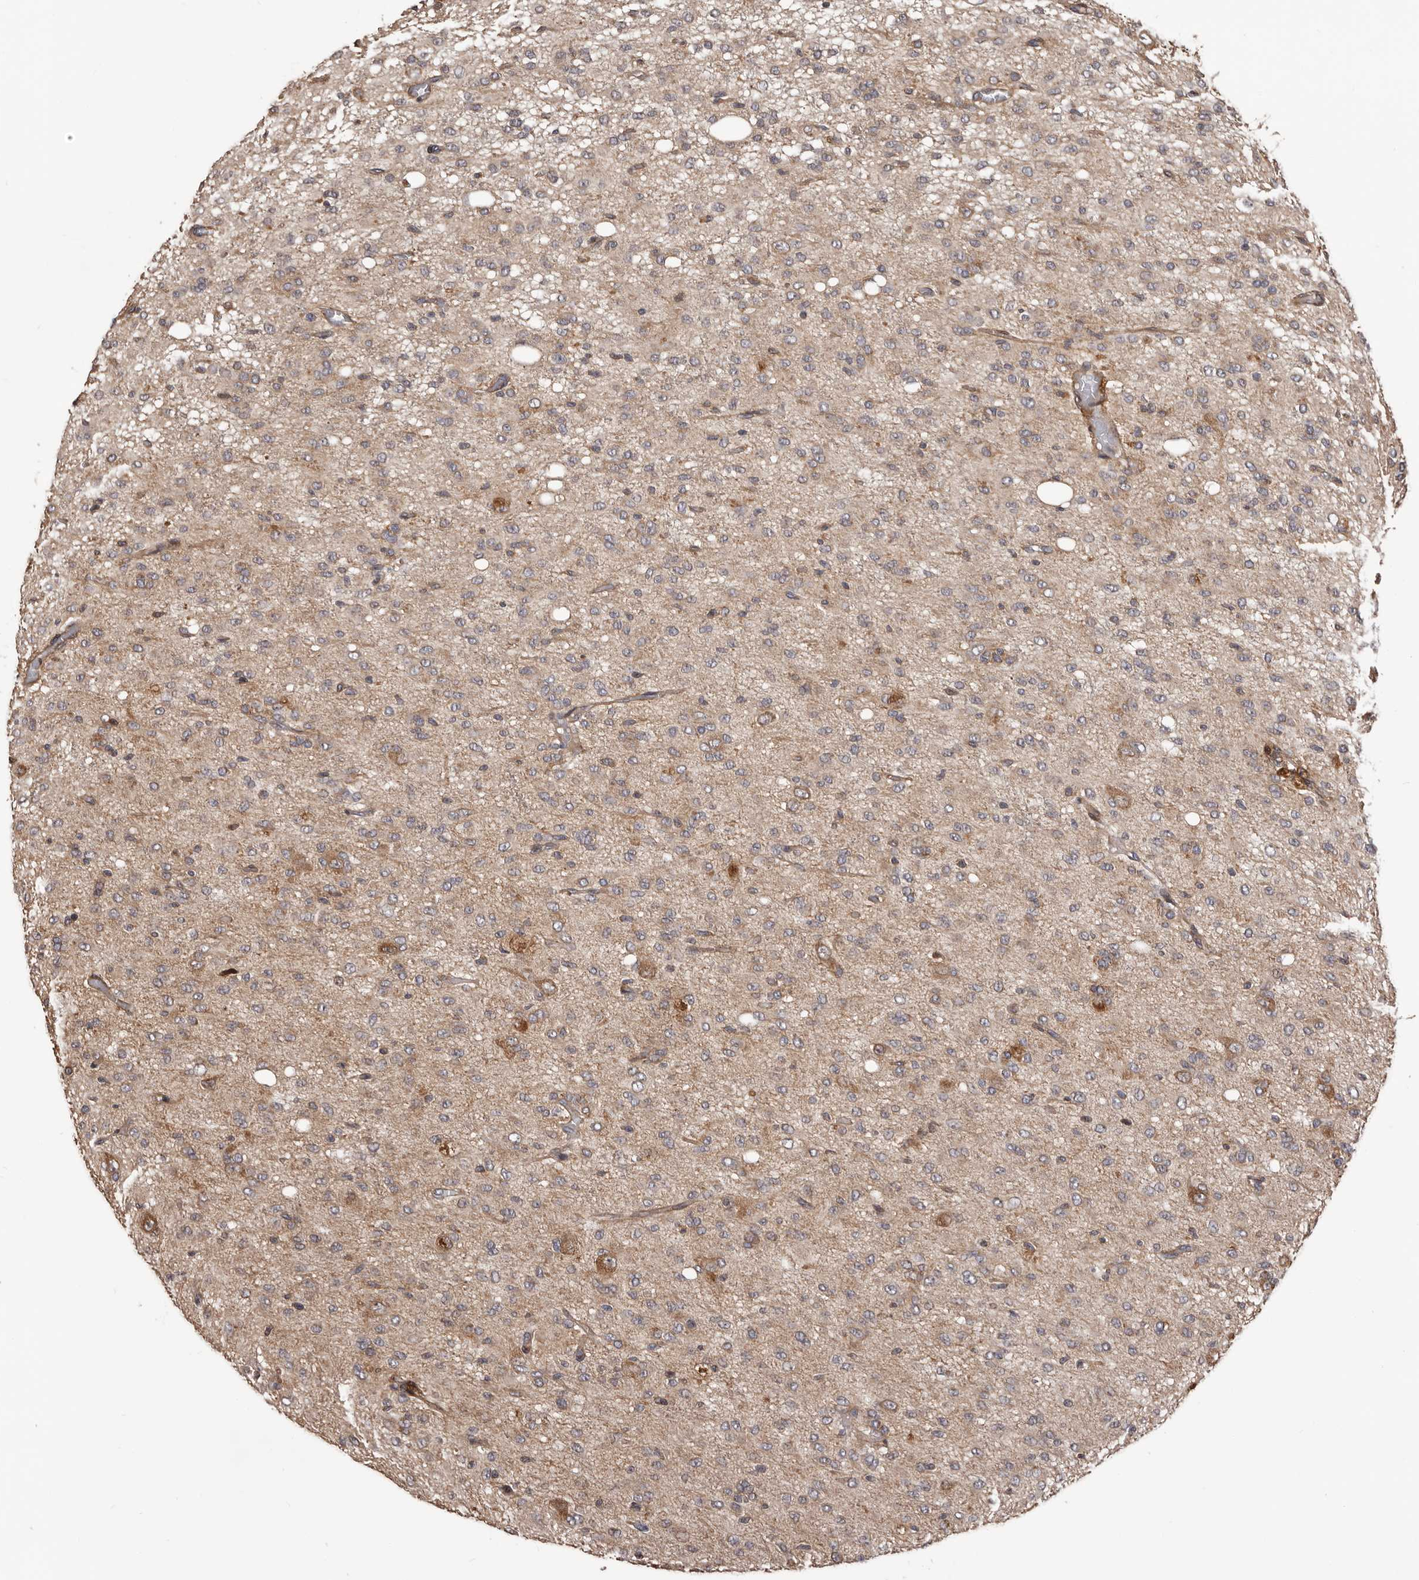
{"staining": {"intensity": "weak", "quantity": ">75%", "location": "cytoplasmic/membranous"}, "tissue": "glioma", "cell_type": "Tumor cells", "image_type": "cancer", "snomed": [{"axis": "morphology", "description": "Glioma, malignant, High grade"}, {"axis": "topography", "description": "Brain"}], "caption": "Protein staining reveals weak cytoplasmic/membranous staining in approximately >75% of tumor cells in malignant high-grade glioma.", "gene": "ADAMTS2", "patient": {"sex": "female", "age": 59}}